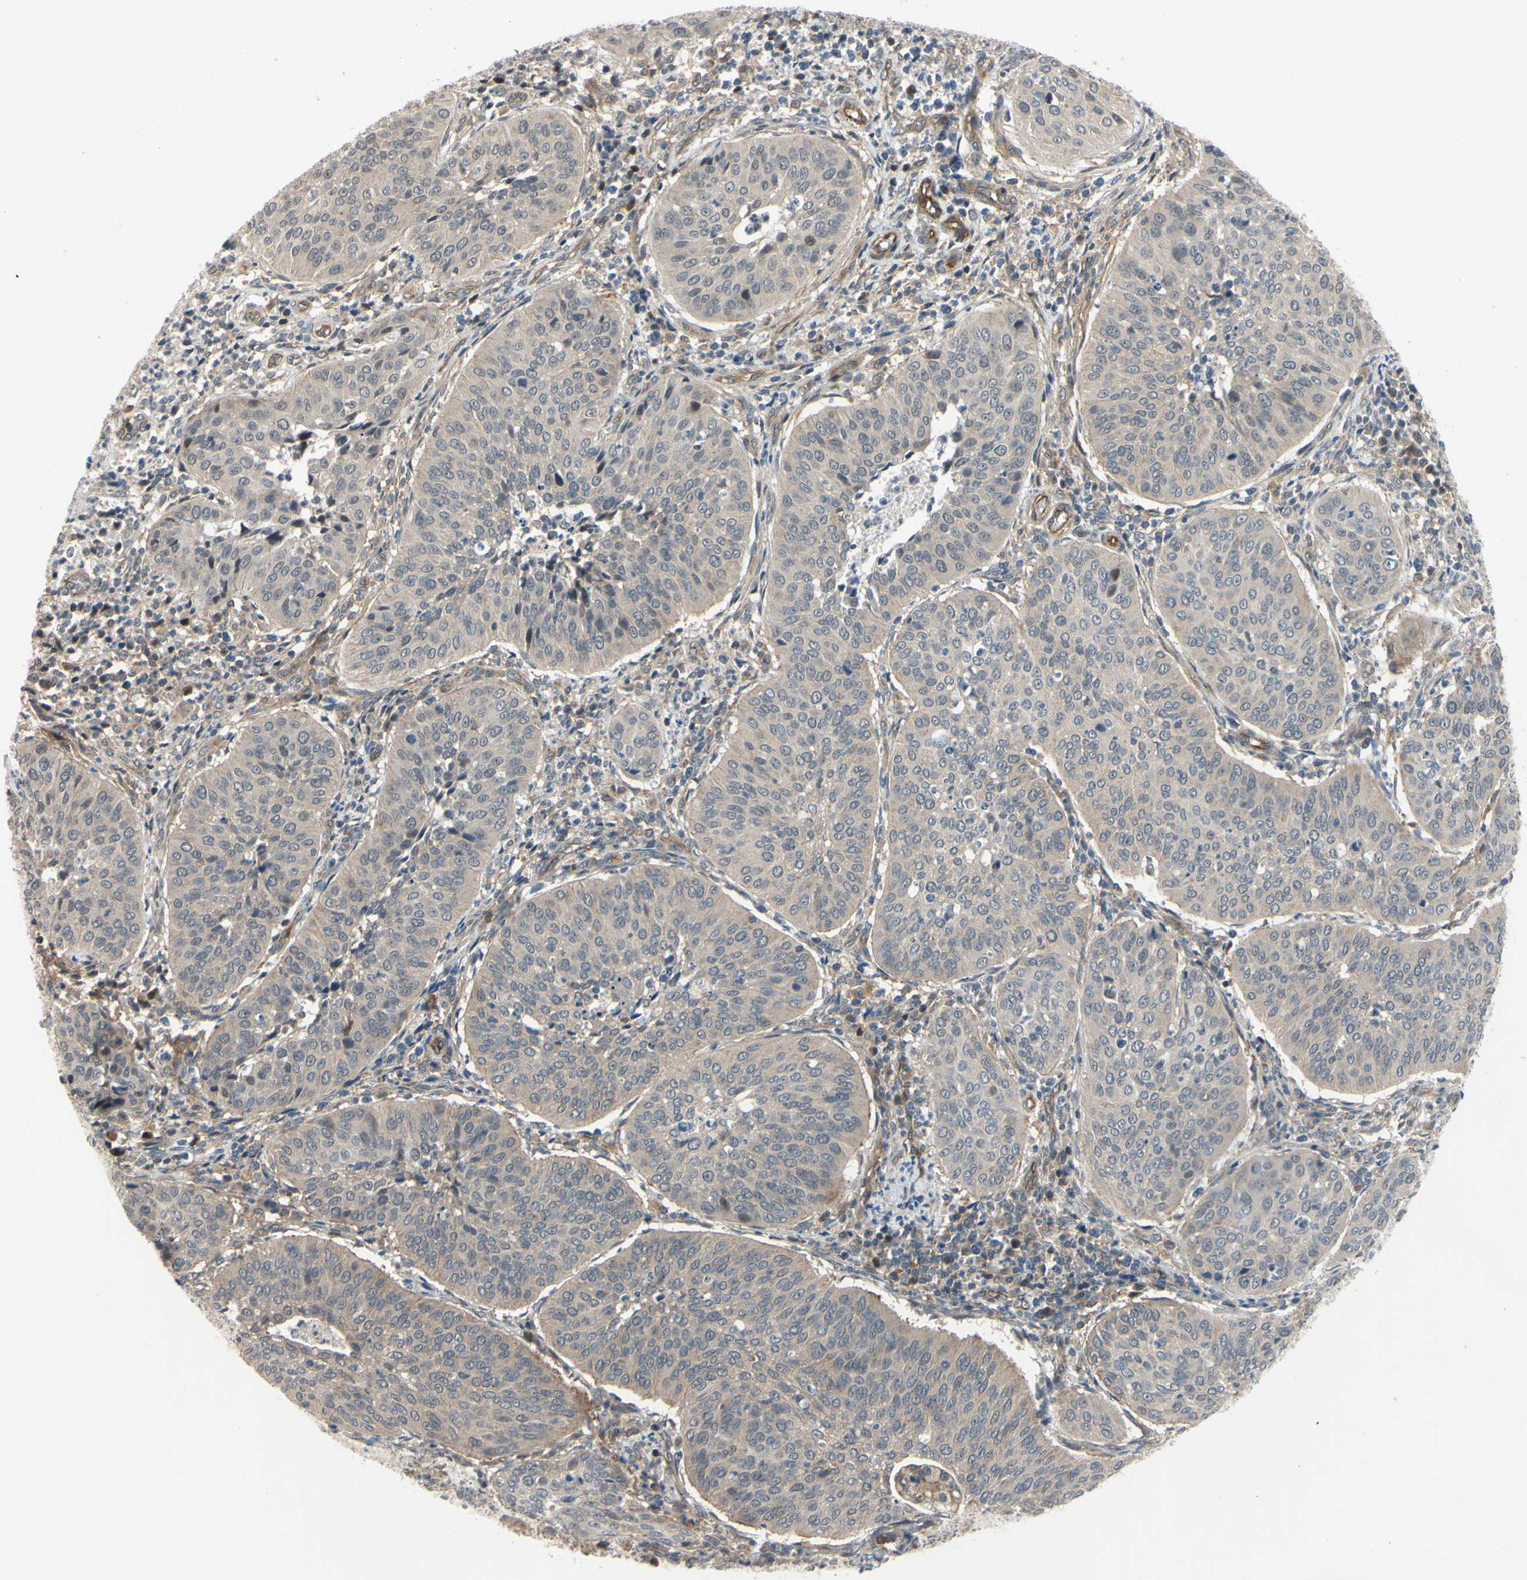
{"staining": {"intensity": "moderate", "quantity": "25%-75%", "location": "cytoplasmic/membranous"}, "tissue": "cervical cancer", "cell_type": "Tumor cells", "image_type": "cancer", "snomed": [{"axis": "morphology", "description": "Normal tissue, NOS"}, {"axis": "morphology", "description": "Squamous cell carcinoma, NOS"}, {"axis": "topography", "description": "Cervix"}], "caption": "Cervical cancer tissue shows moderate cytoplasmic/membranous positivity in approximately 25%-75% of tumor cells", "gene": "COMMD9", "patient": {"sex": "female", "age": 39}}